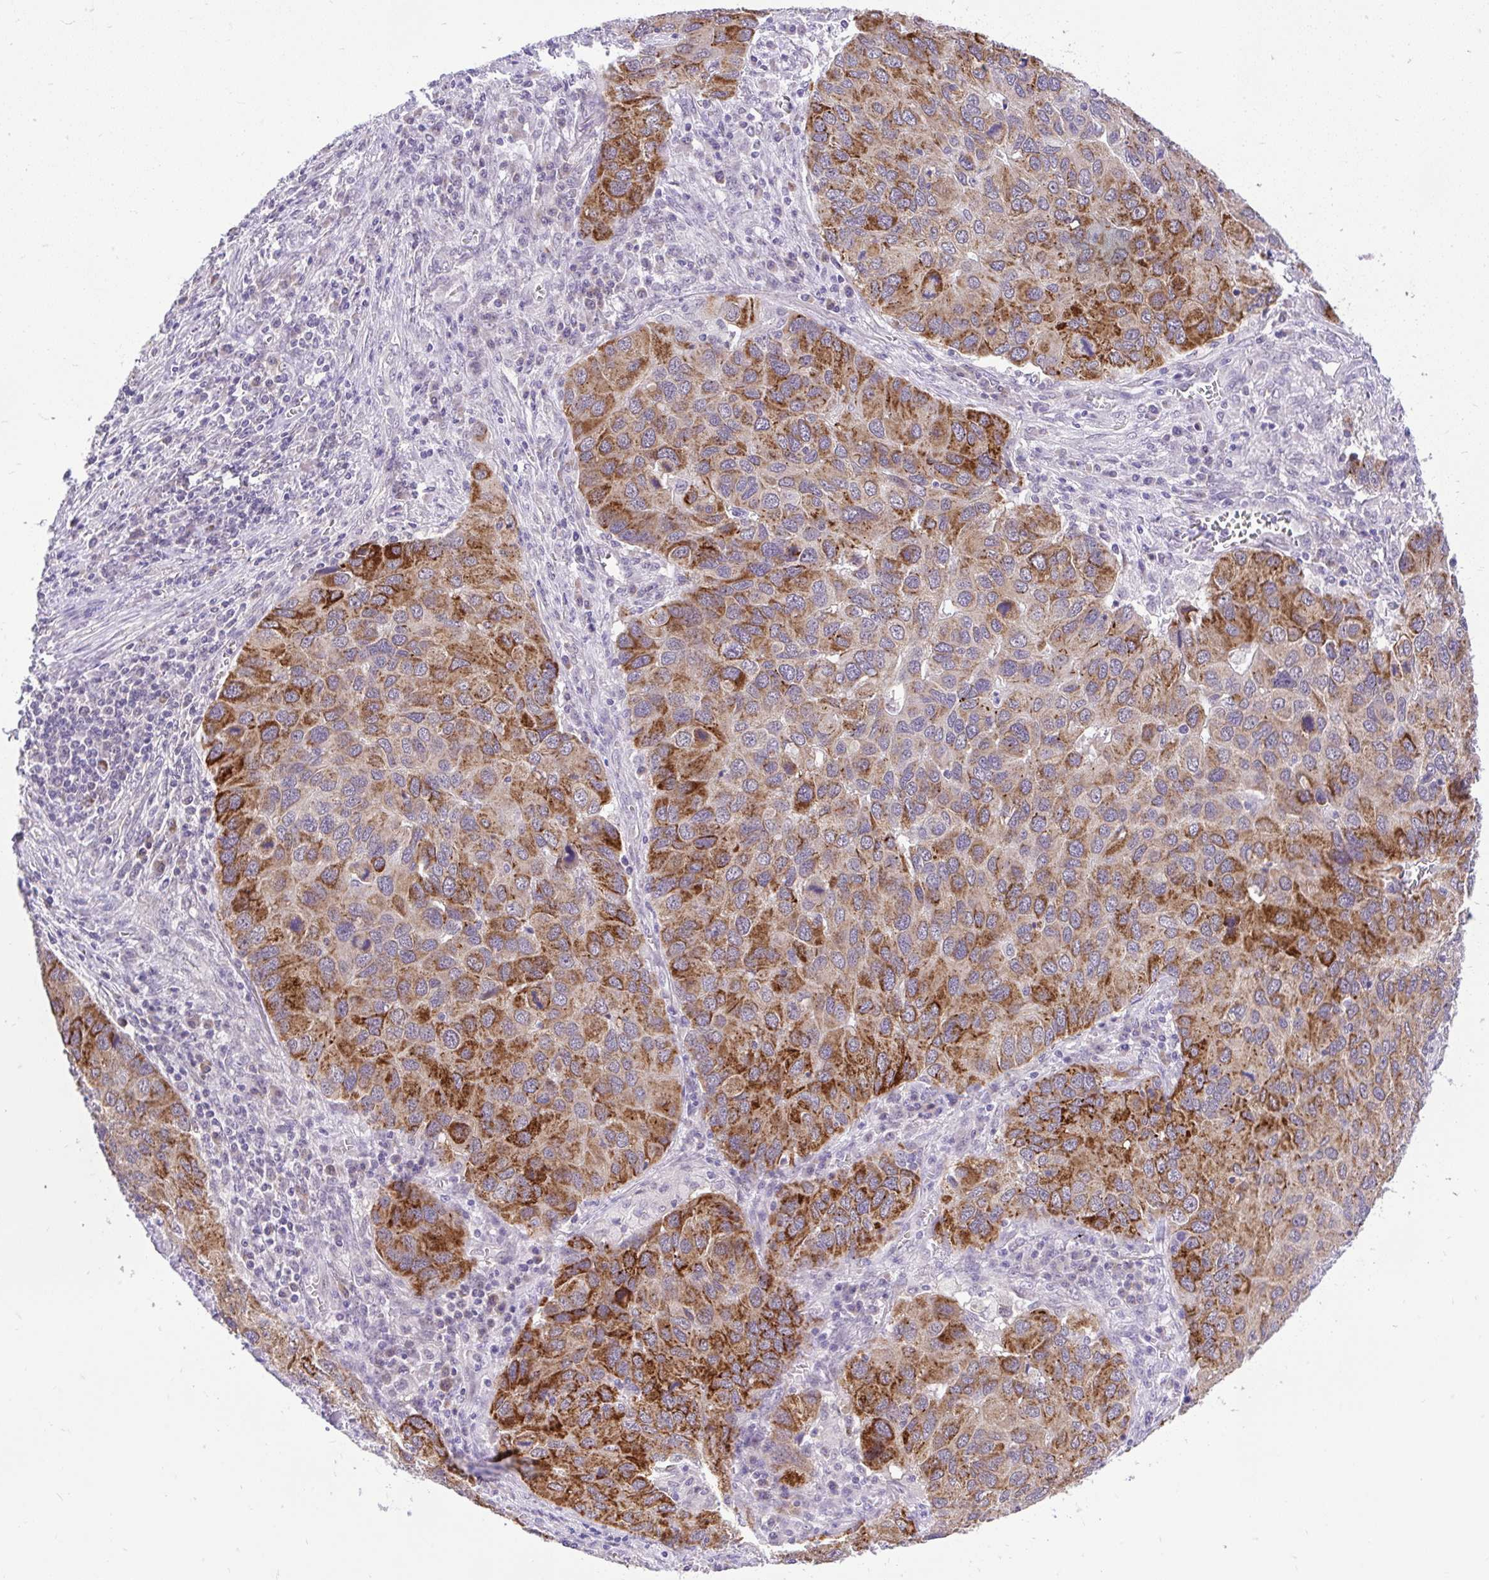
{"staining": {"intensity": "strong", "quantity": "25%-75%", "location": "cytoplasmic/membranous"}, "tissue": "lung cancer", "cell_type": "Tumor cells", "image_type": "cancer", "snomed": [{"axis": "morphology", "description": "Aneuploidy"}, {"axis": "morphology", "description": "Adenocarcinoma, NOS"}, {"axis": "topography", "description": "Lymph node"}, {"axis": "topography", "description": "Lung"}], "caption": "Immunohistochemical staining of human lung cancer reveals high levels of strong cytoplasmic/membranous expression in approximately 25%-75% of tumor cells.", "gene": "PYCR2", "patient": {"sex": "female", "age": 74}}